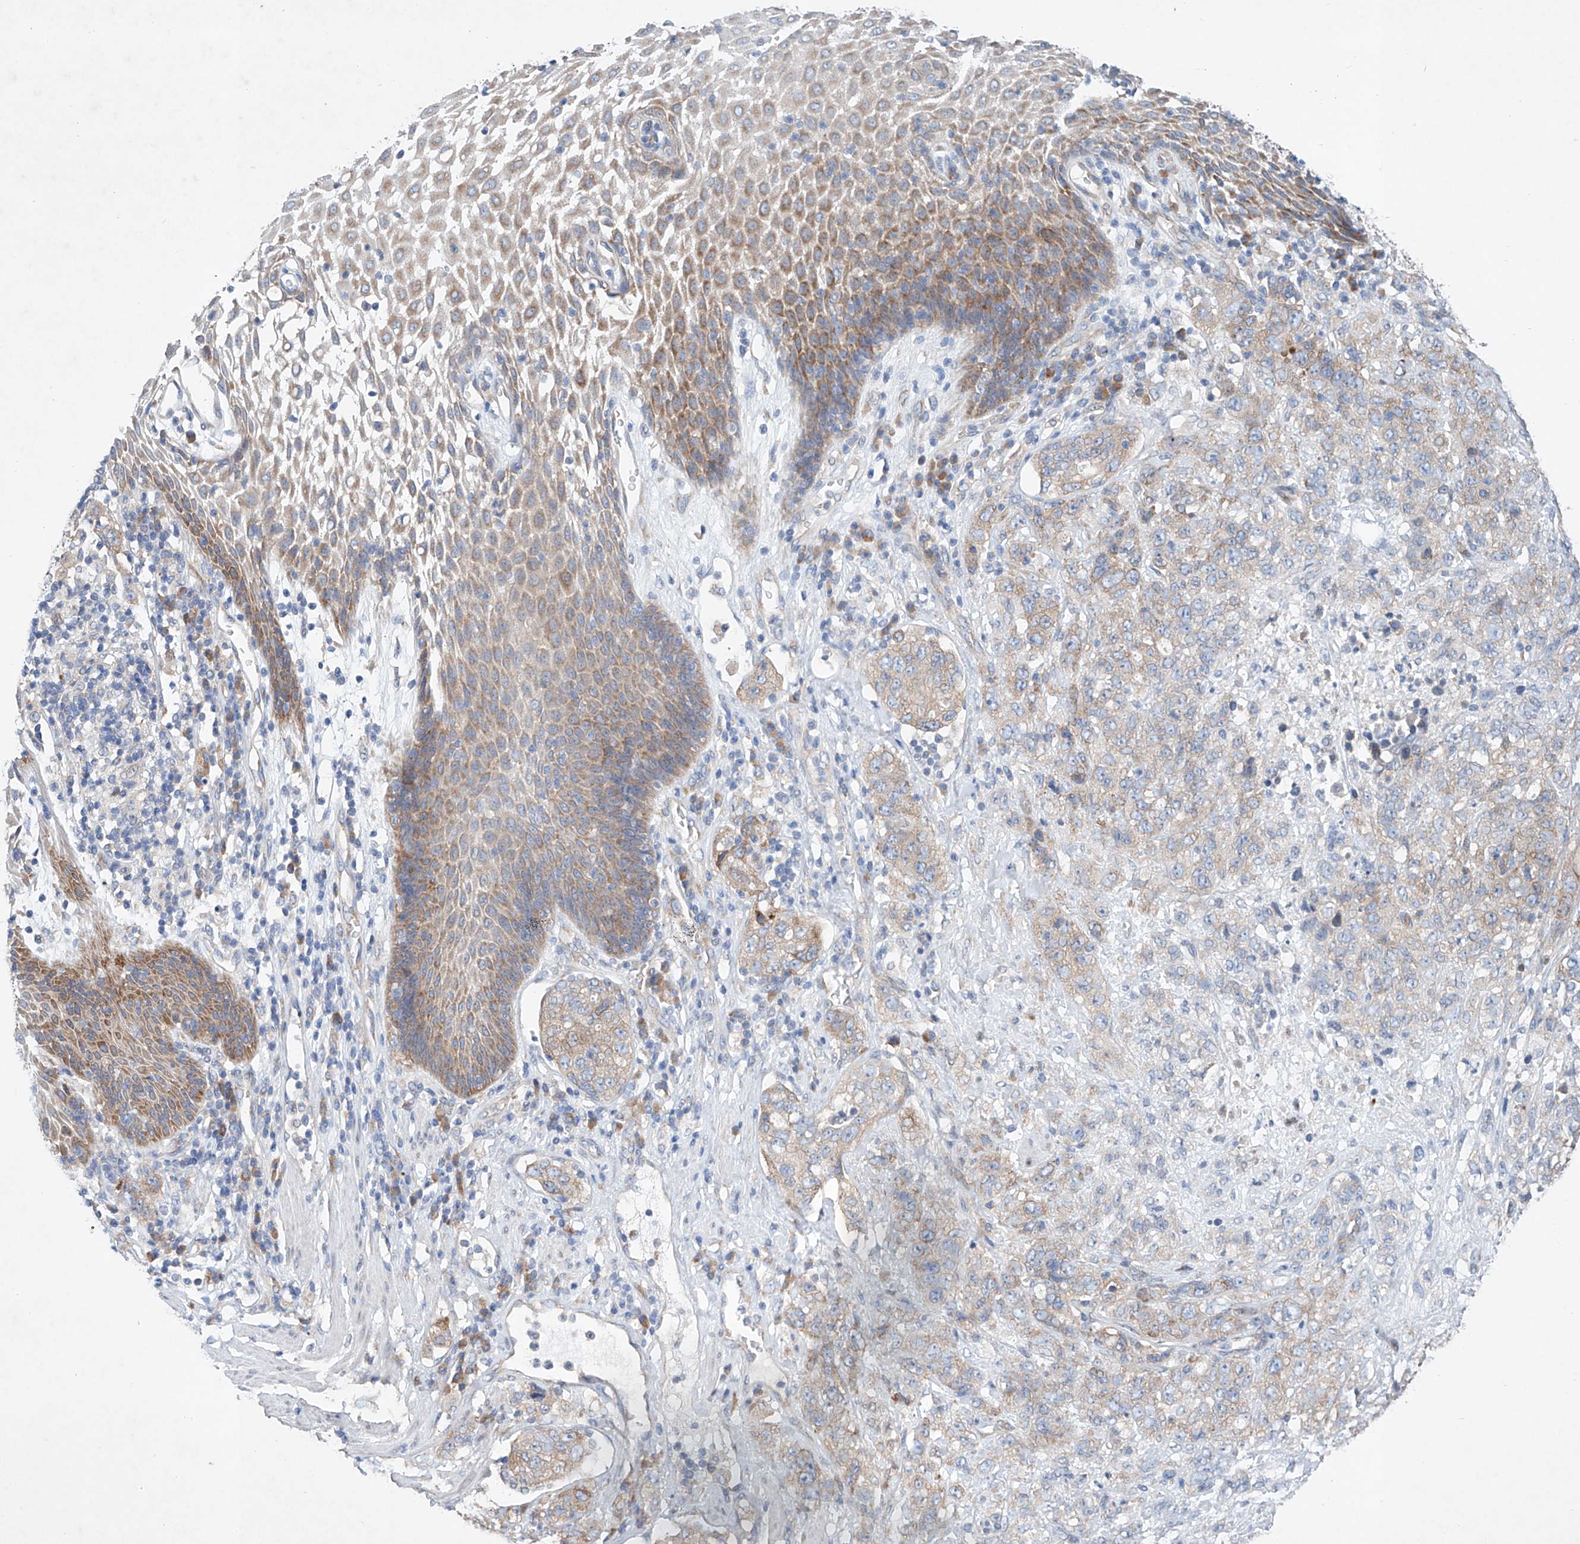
{"staining": {"intensity": "weak", "quantity": "25%-75%", "location": "cytoplasmic/membranous"}, "tissue": "stomach cancer", "cell_type": "Tumor cells", "image_type": "cancer", "snomed": [{"axis": "morphology", "description": "Adenocarcinoma, NOS"}, {"axis": "topography", "description": "Stomach"}], "caption": "Protein expression analysis of stomach adenocarcinoma demonstrates weak cytoplasmic/membranous expression in about 25%-75% of tumor cells.", "gene": "FASTK", "patient": {"sex": "male", "age": 48}}